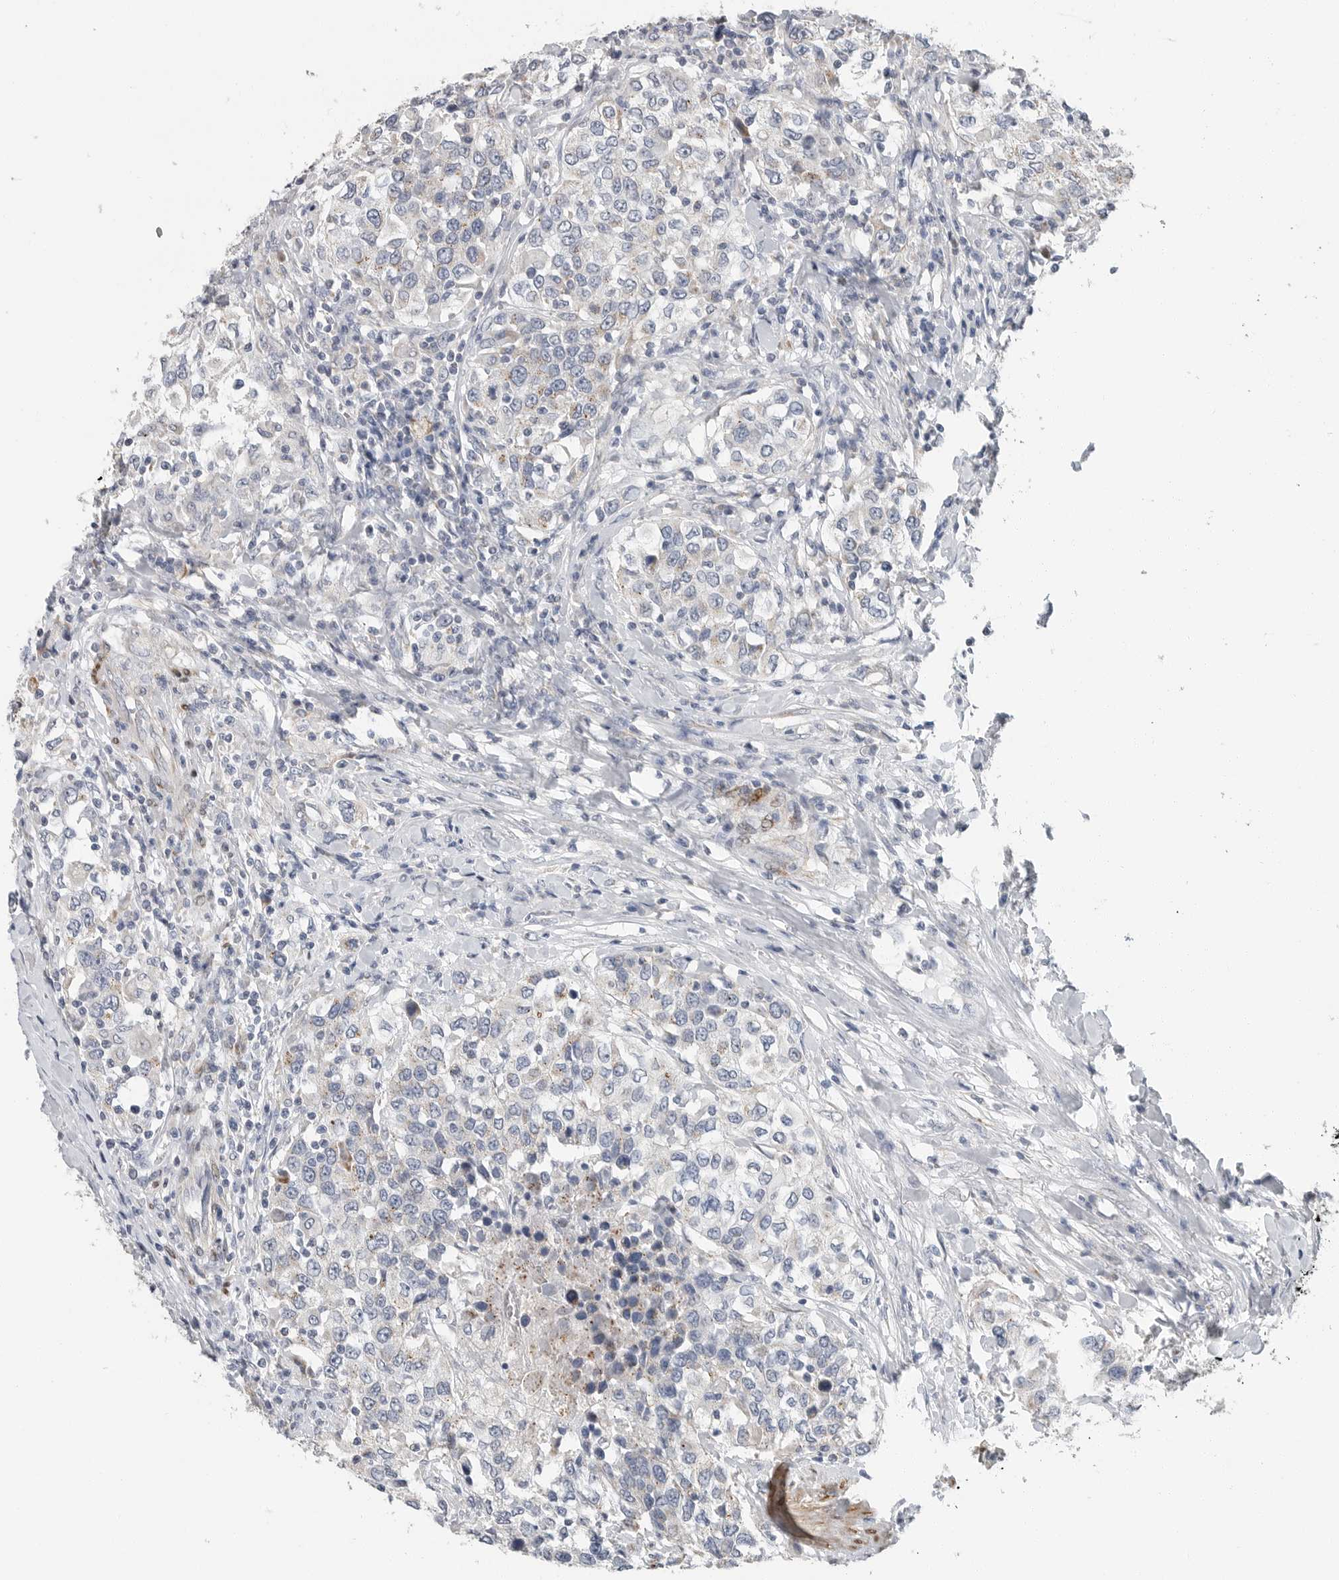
{"staining": {"intensity": "negative", "quantity": "none", "location": "none"}, "tissue": "urothelial cancer", "cell_type": "Tumor cells", "image_type": "cancer", "snomed": [{"axis": "morphology", "description": "Urothelial carcinoma, High grade"}, {"axis": "topography", "description": "Urinary bladder"}], "caption": "Immunohistochemistry photomicrograph of human urothelial cancer stained for a protein (brown), which demonstrates no staining in tumor cells. (DAB IHC with hematoxylin counter stain).", "gene": "PLN", "patient": {"sex": "female", "age": 80}}